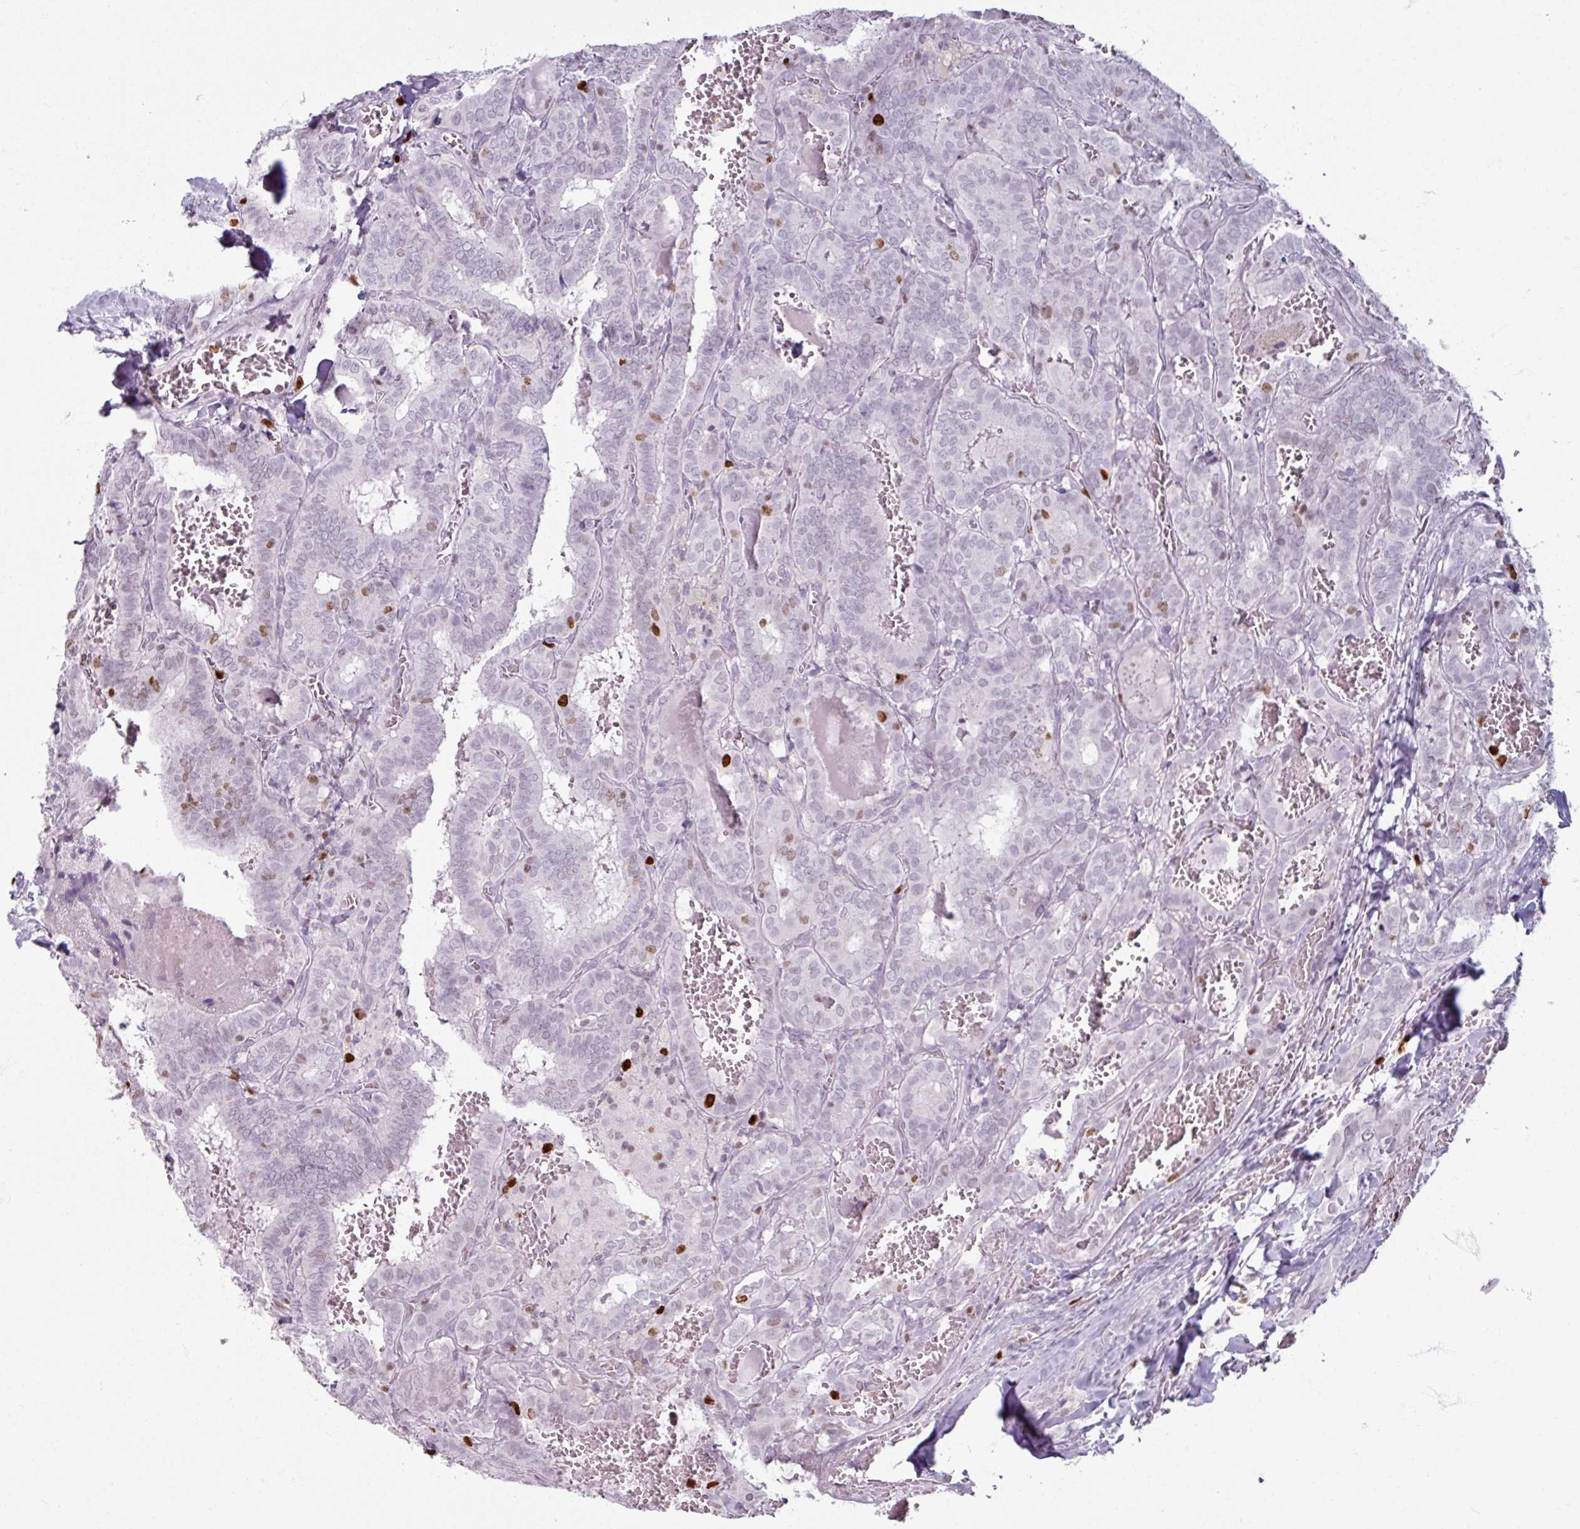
{"staining": {"intensity": "strong", "quantity": "<25%", "location": "nuclear"}, "tissue": "thyroid cancer", "cell_type": "Tumor cells", "image_type": "cancer", "snomed": [{"axis": "morphology", "description": "Papillary adenocarcinoma, NOS"}, {"axis": "topography", "description": "Thyroid gland"}], "caption": "A high-resolution histopathology image shows immunohistochemistry (IHC) staining of papillary adenocarcinoma (thyroid), which demonstrates strong nuclear expression in approximately <25% of tumor cells.", "gene": "ATAD2", "patient": {"sex": "female", "age": 72}}